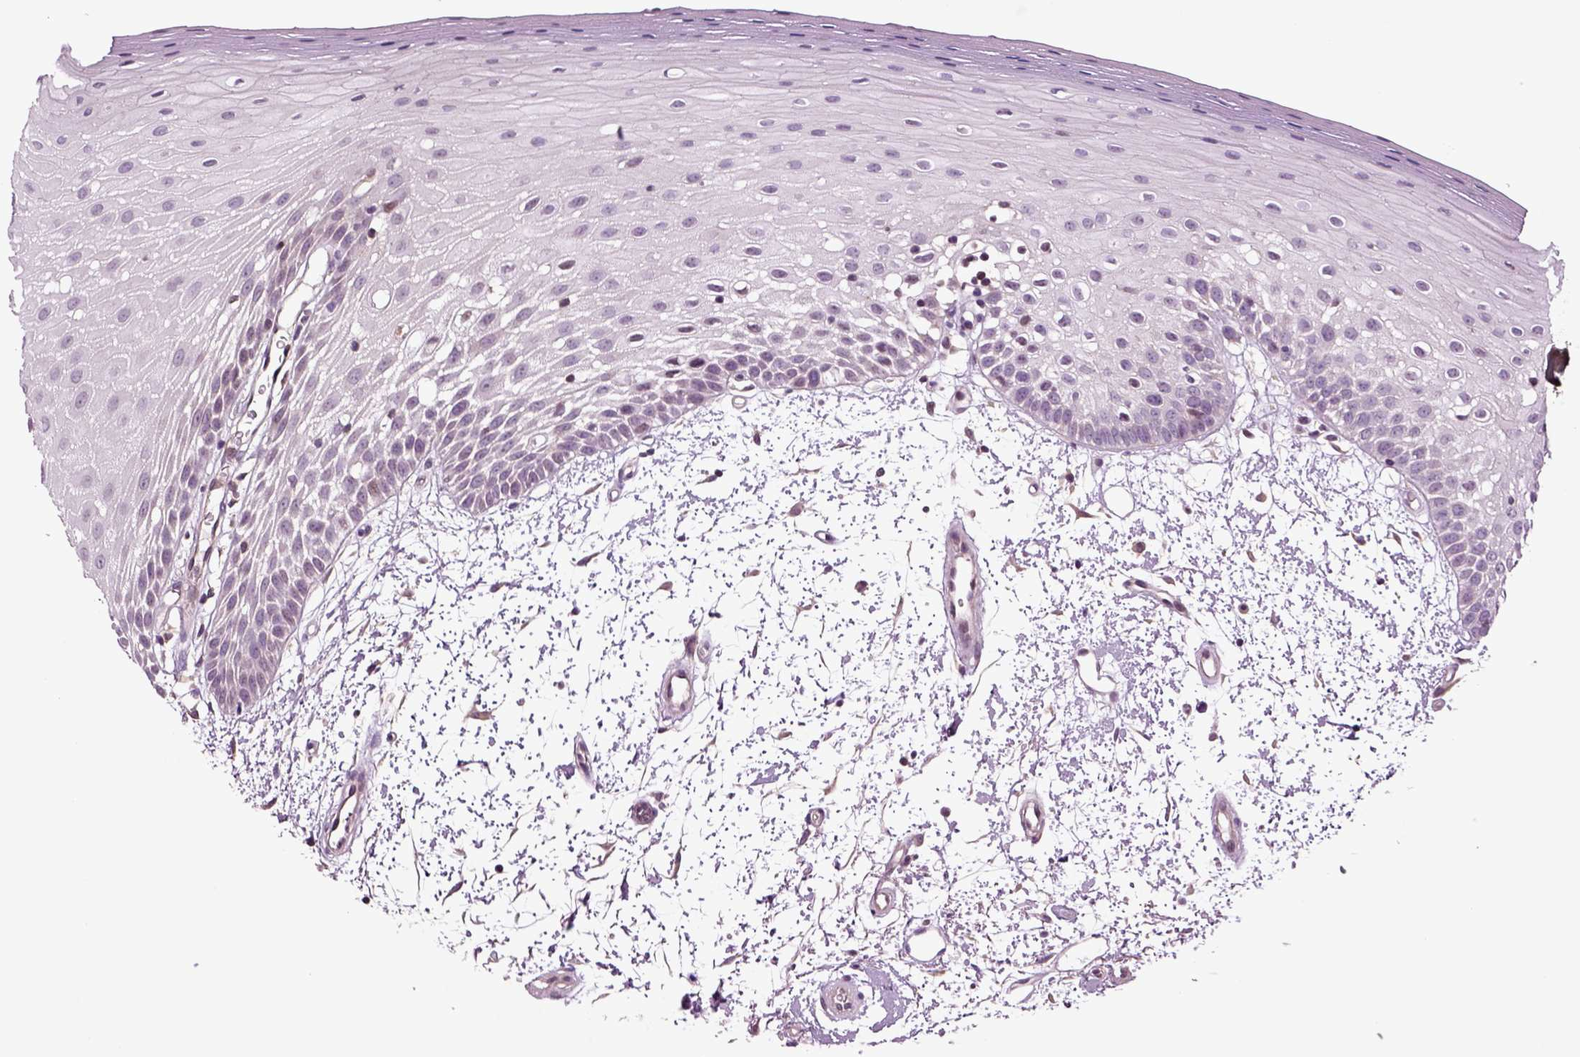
{"staining": {"intensity": "negative", "quantity": "none", "location": "none"}, "tissue": "oral mucosa", "cell_type": "Squamous epithelial cells", "image_type": "normal", "snomed": [{"axis": "morphology", "description": "Normal tissue, NOS"}, {"axis": "morphology", "description": "Squamous cell carcinoma, NOS"}, {"axis": "topography", "description": "Oral tissue"}, {"axis": "topography", "description": "Head-Neck"}], "caption": "An IHC photomicrograph of benign oral mucosa is shown. There is no staining in squamous epithelial cells of oral mucosa. The staining is performed using DAB (3,3'-diaminobenzidine) brown chromogen with nuclei counter-stained in using hematoxylin.", "gene": "HAGHL", "patient": {"sex": "female", "age": 75}}